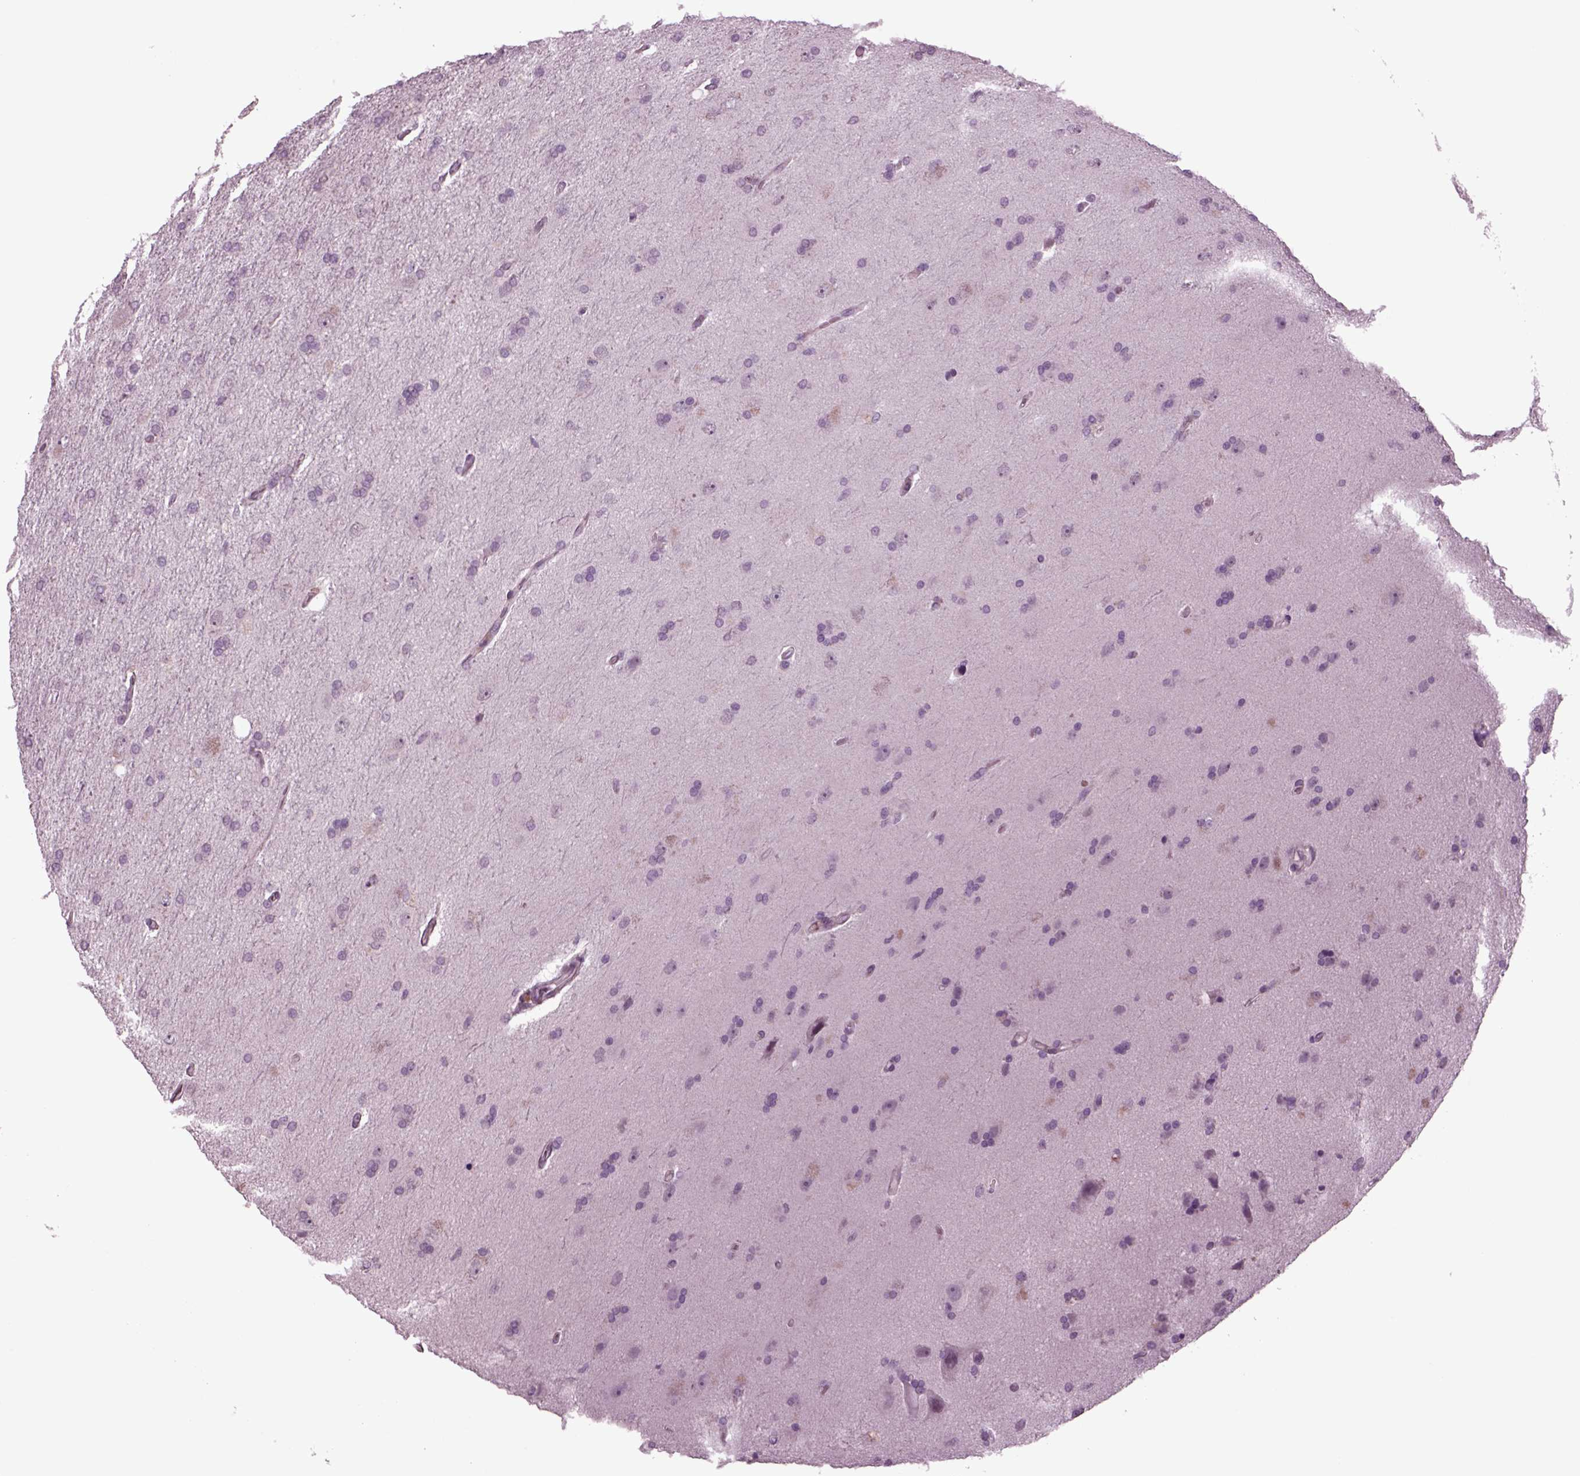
{"staining": {"intensity": "negative", "quantity": "none", "location": "none"}, "tissue": "glioma", "cell_type": "Tumor cells", "image_type": "cancer", "snomed": [{"axis": "morphology", "description": "Glioma, malignant, High grade"}, {"axis": "topography", "description": "Cerebral cortex"}], "caption": "DAB immunohistochemical staining of malignant high-grade glioma shows no significant staining in tumor cells. The staining was performed using DAB (3,3'-diaminobenzidine) to visualize the protein expression in brown, while the nuclei were stained in blue with hematoxylin (Magnification: 20x).", "gene": "ODF3", "patient": {"sex": "male", "age": 70}}